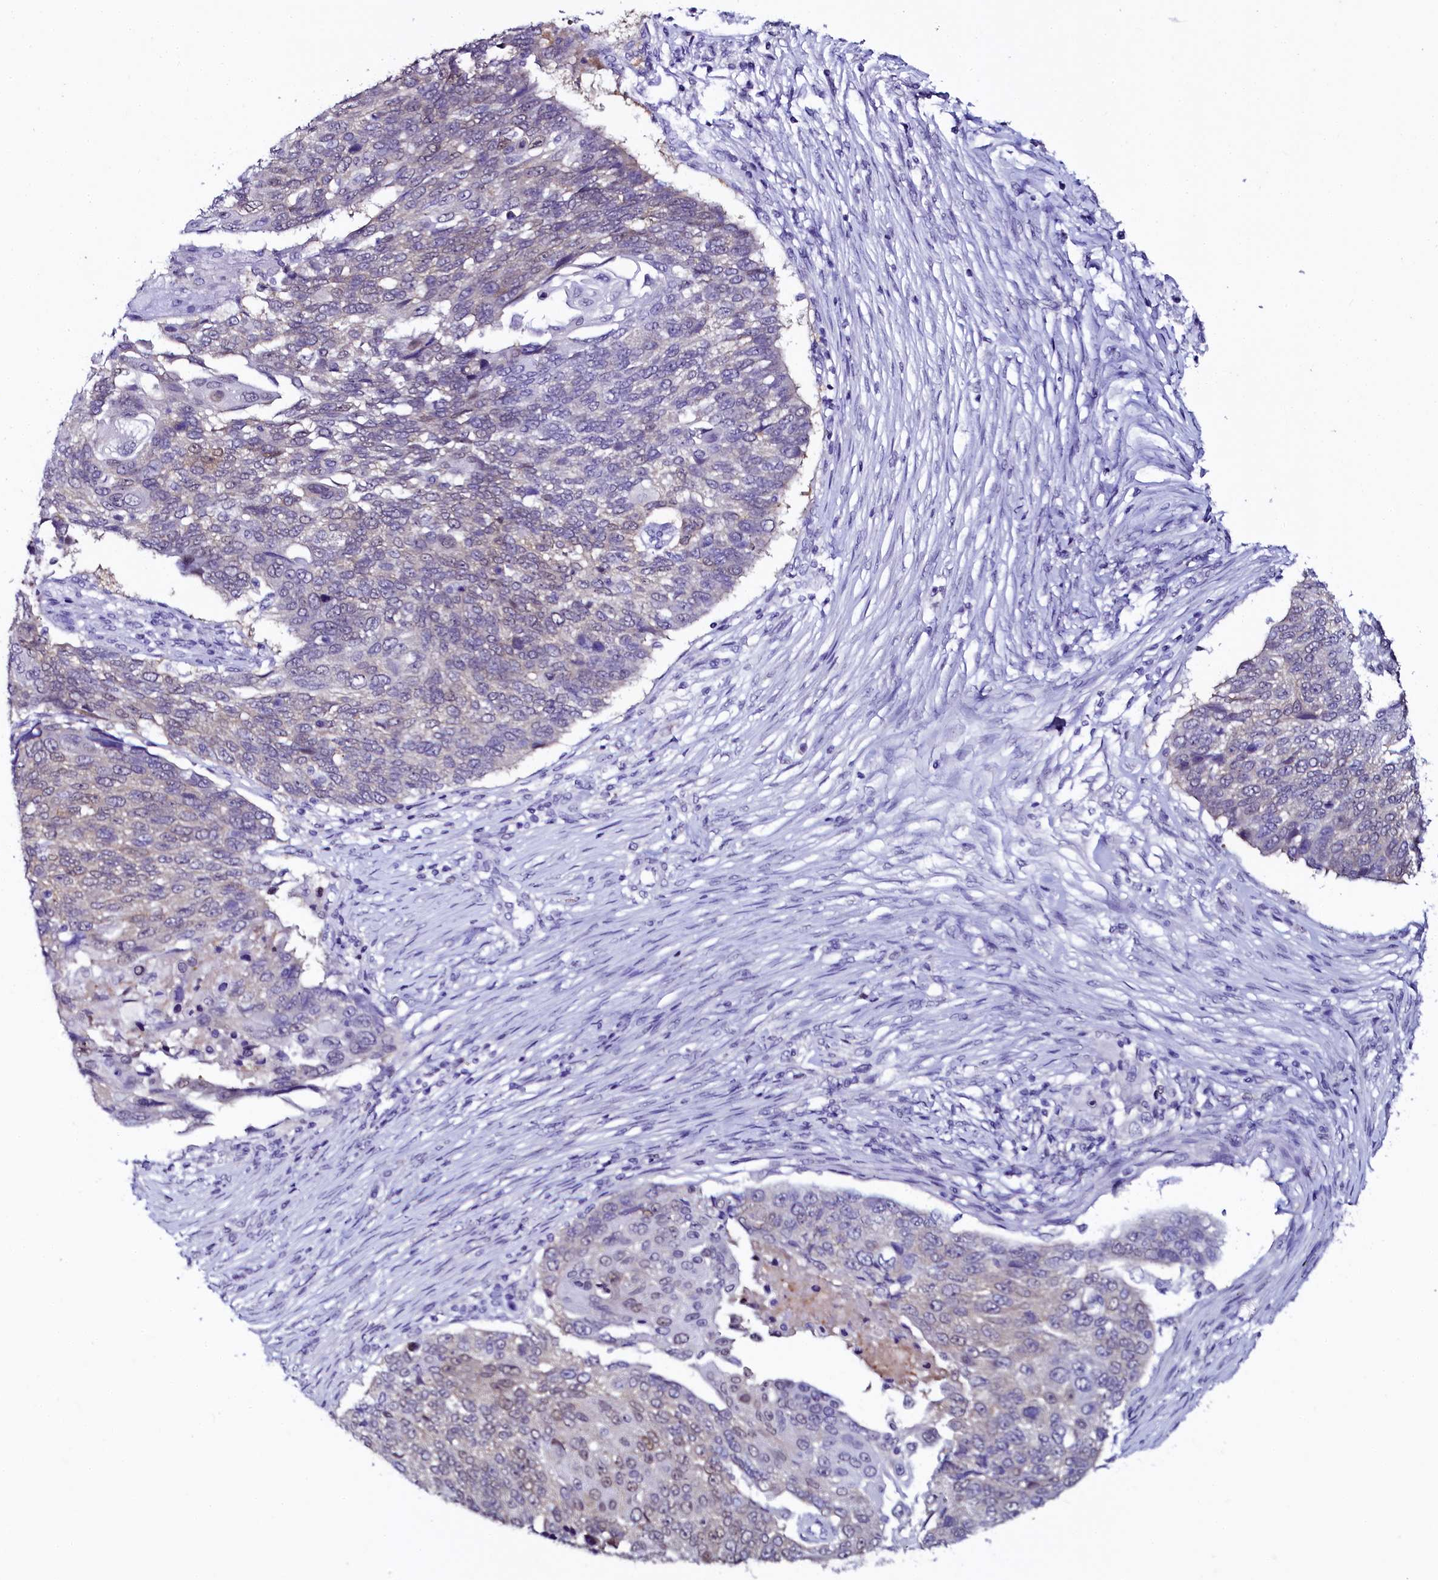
{"staining": {"intensity": "weak", "quantity": "<25%", "location": "cytoplasmic/membranous"}, "tissue": "lung cancer", "cell_type": "Tumor cells", "image_type": "cancer", "snomed": [{"axis": "morphology", "description": "Squamous cell carcinoma, NOS"}, {"axis": "topography", "description": "Lung"}], "caption": "Immunohistochemistry histopathology image of neoplastic tissue: lung cancer stained with DAB (3,3'-diaminobenzidine) shows no significant protein expression in tumor cells. (DAB immunohistochemistry, high magnification).", "gene": "SORD", "patient": {"sex": "male", "age": 66}}